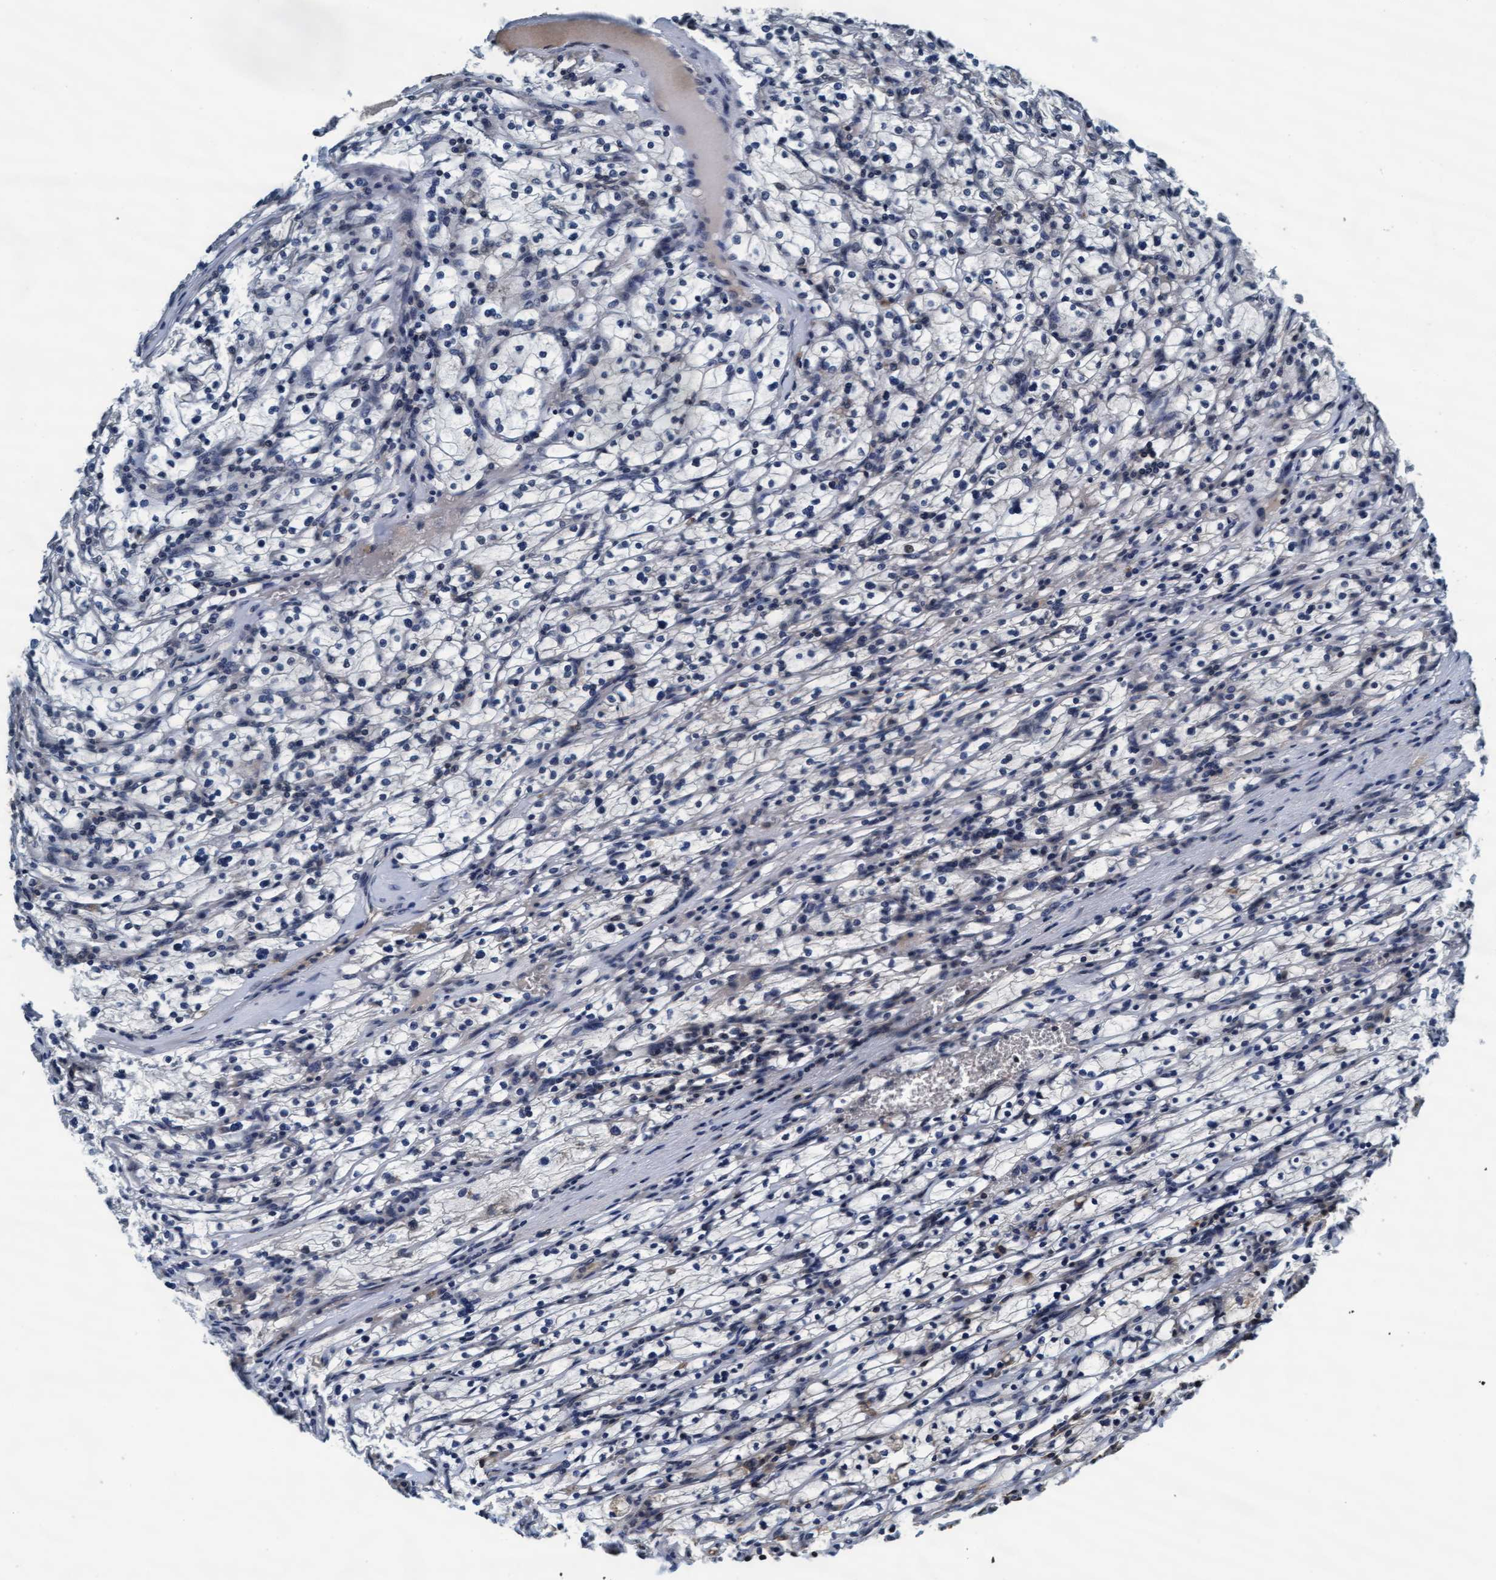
{"staining": {"intensity": "negative", "quantity": "none", "location": "none"}, "tissue": "renal cancer", "cell_type": "Tumor cells", "image_type": "cancer", "snomed": [{"axis": "morphology", "description": "Adenocarcinoma, NOS"}, {"axis": "topography", "description": "Kidney"}], "caption": "High magnification brightfield microscopy of renal adenocarcinoma stained with DAB (3,3'-diaminobenzidine) (brown) and counterstained with hematoxylin (blue): tumor cells show no significant expression.", "gene": "WASF1", "patient": {"sex": "female", "age": 83}}